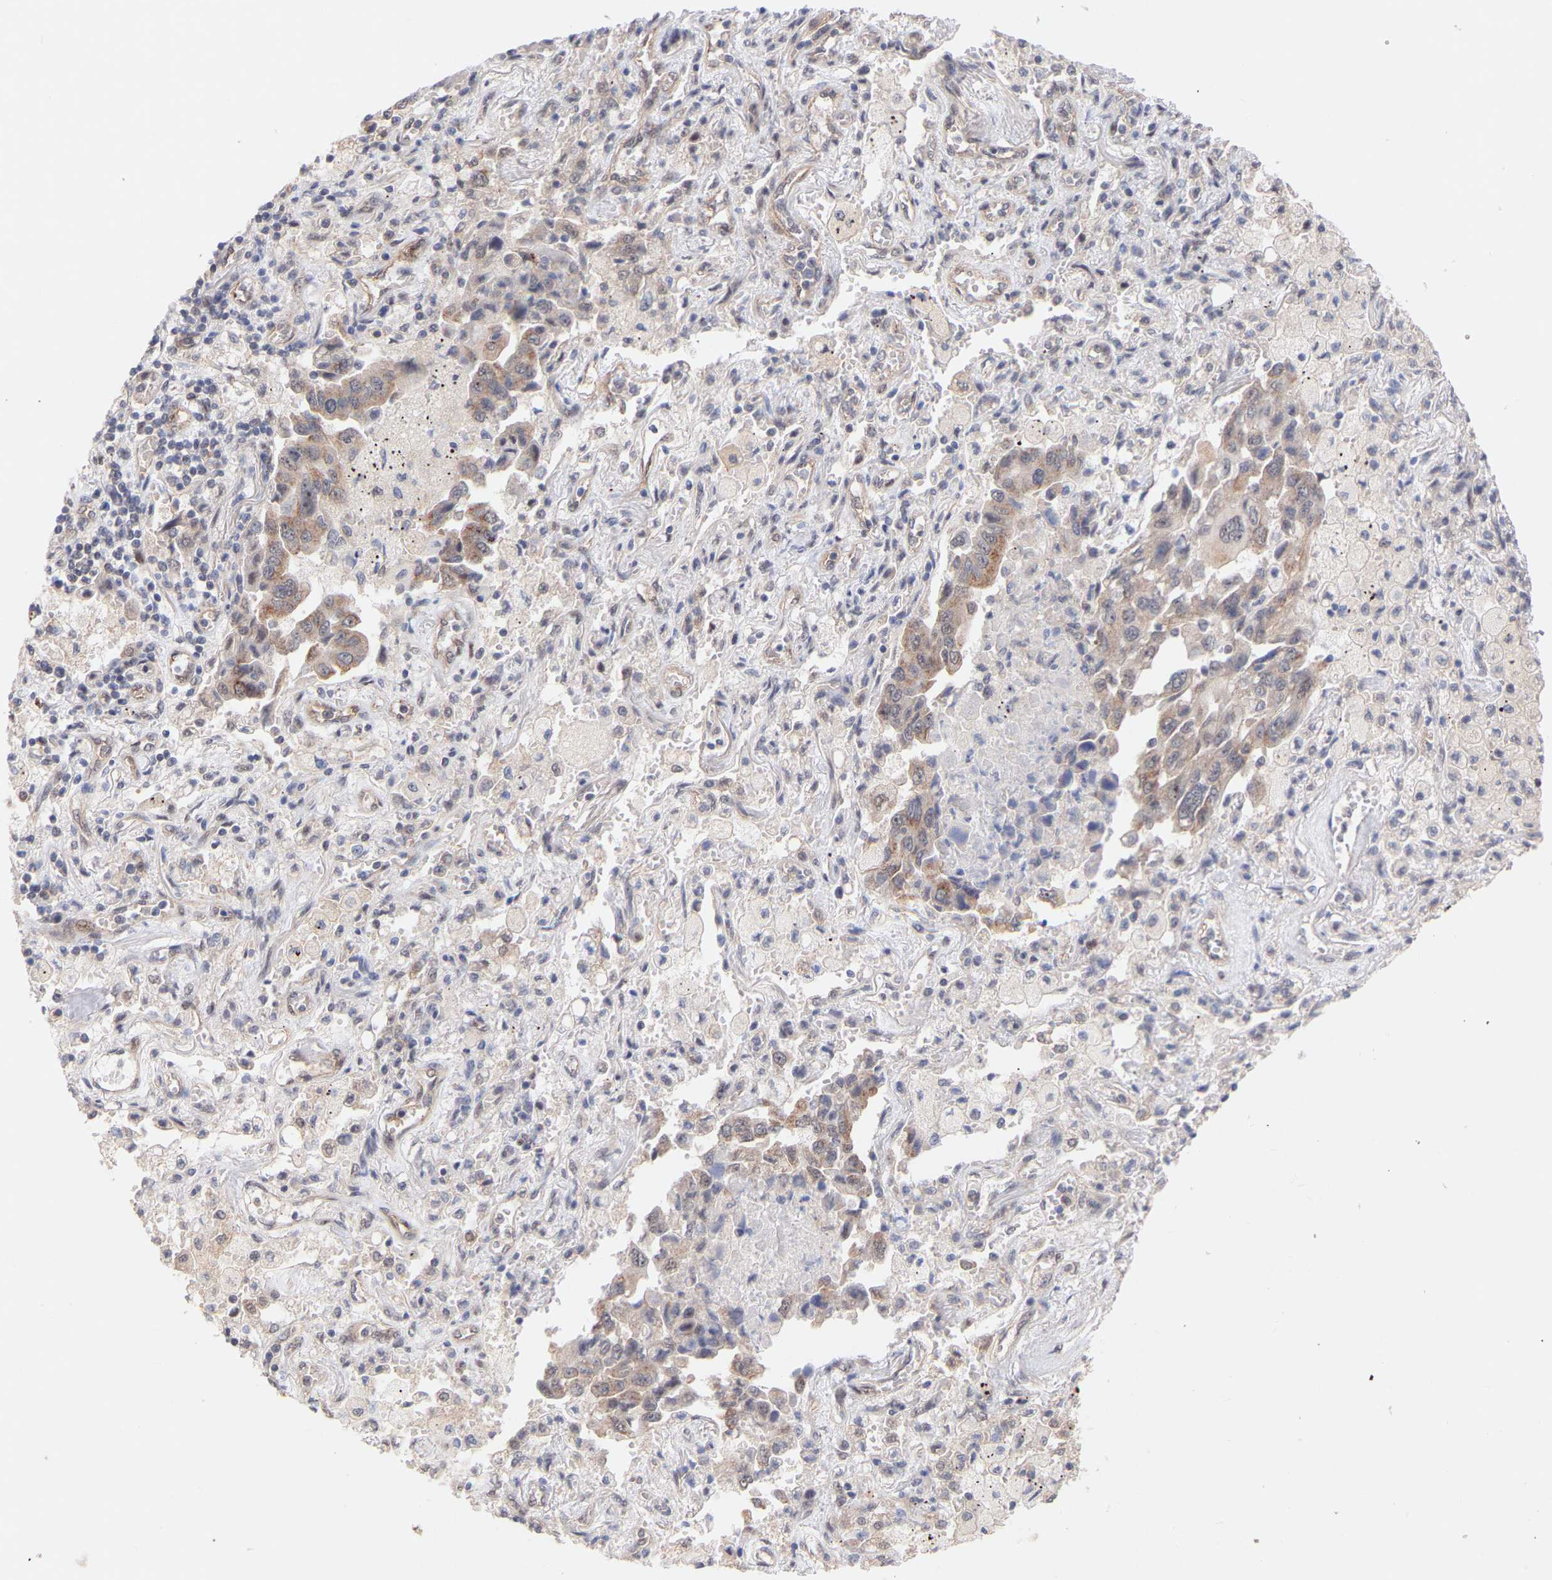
{"staining": {"intensity": "weak", "quantity": "25%-75%", "location": "cytoplasmic/membranous"}, "tissue": "lung cancer", "cell_type": "Tumor cells", "image_type": "cancer", "snomed": [{"axis": "morphology", "description": "Adenocarcinoma, NOS"}, {"axis": "topography", "description": "Lung"}], "caption": "A low amount of weak cytoplasmic/membranous positivity is identified in approximately 25%-75% of tumor cells in lung cancer tissue.", "gene": "PDLIM5", "patient": {"sex": "female", "age": 65}}